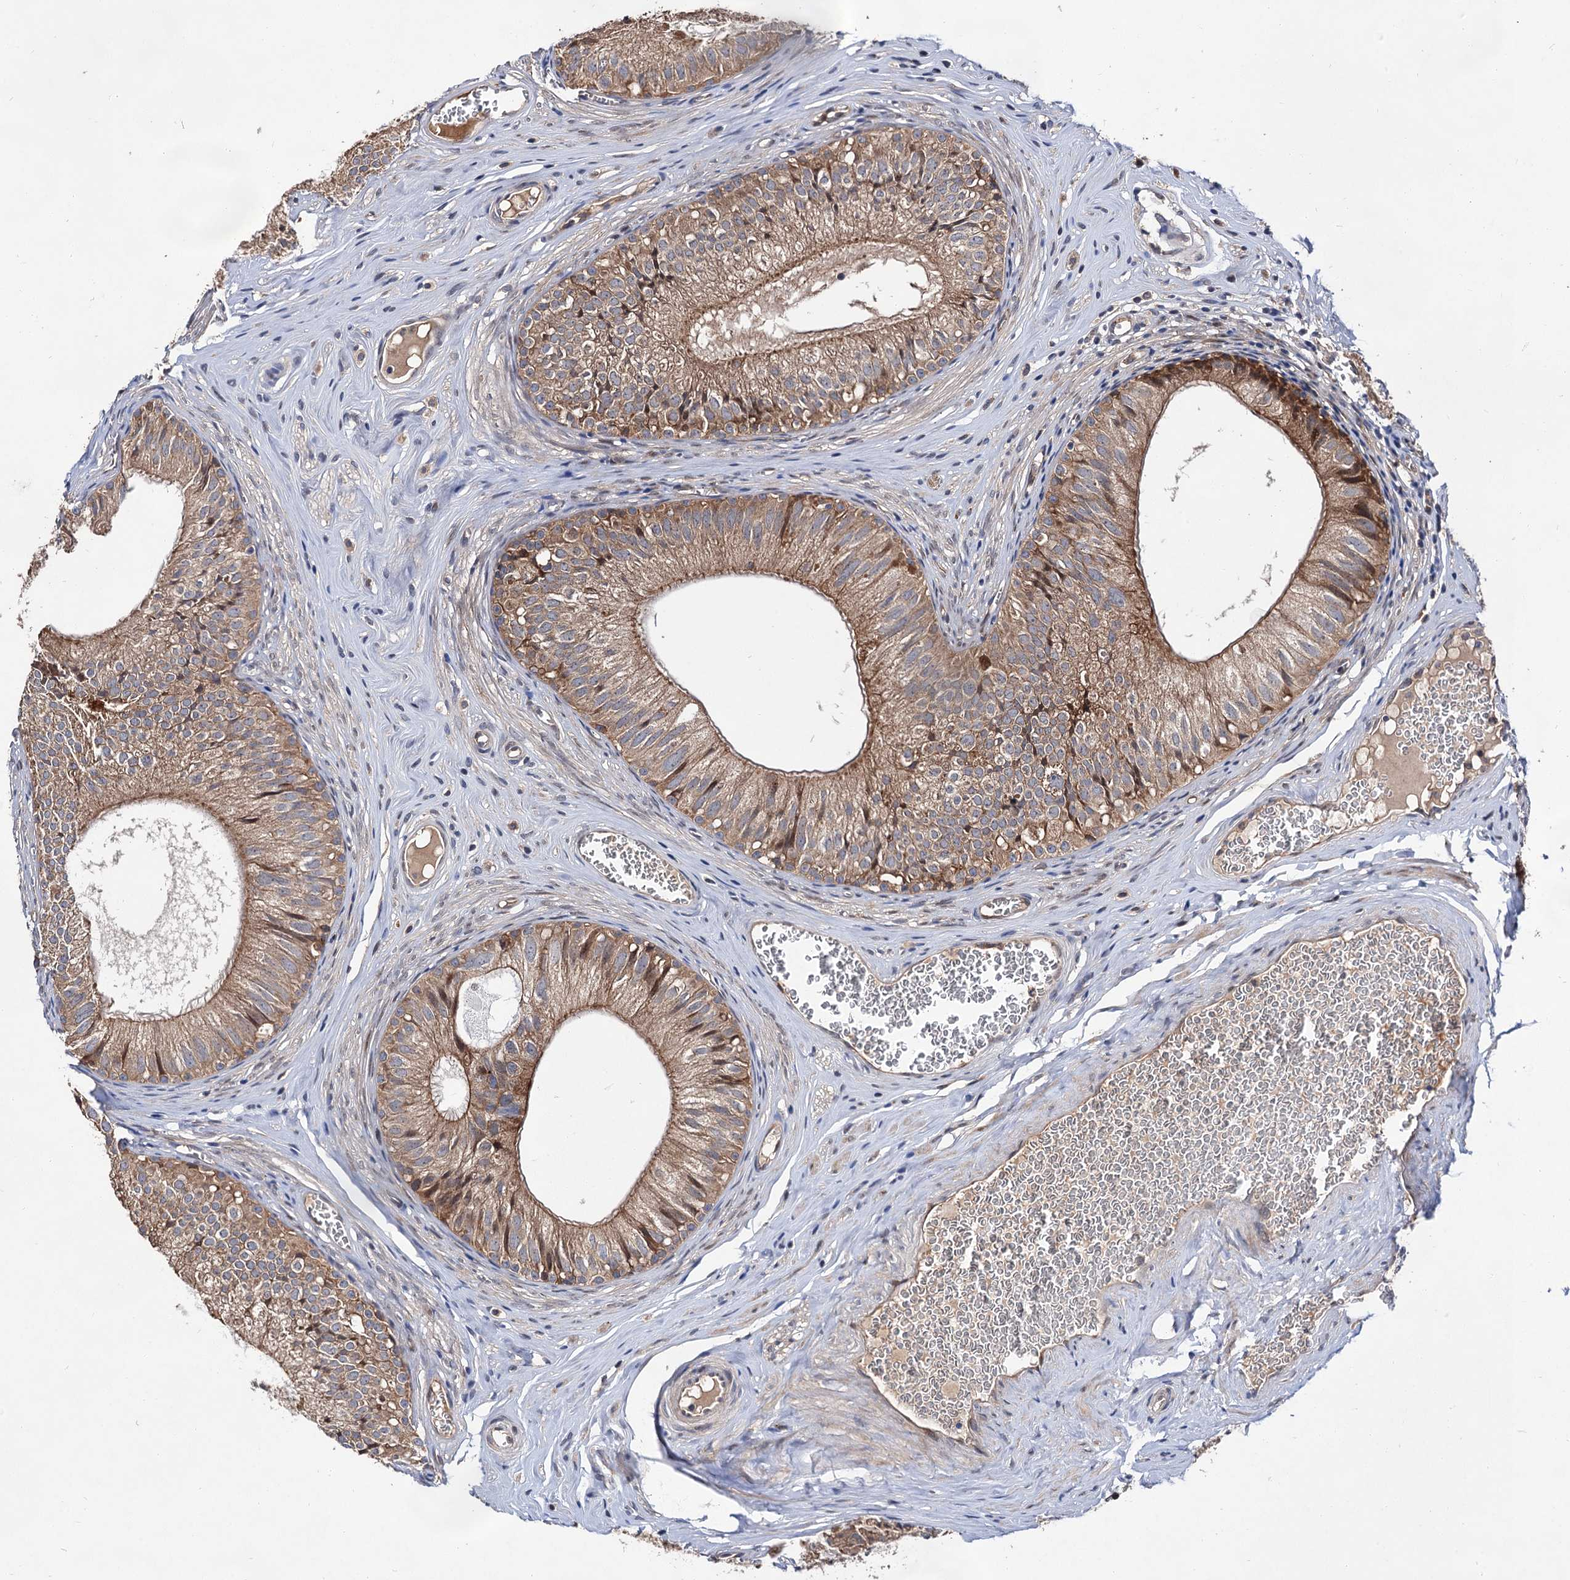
{"staining": {"intensity": "moderate", "quantity": ">75%", "location": "cytoplasmic/membranous"}, "tissue": "epididymis", "cell_type": "Glandular cells", "image_type": "normal", "snomed": [{"axis": "morphology", "description": "Normal tissue, NOS"}, {"axis": "topography", "description": "Epididymis"}], "caption": "Immunohistochemistry (IHC) of unremarkable epididymis shows medium levels of moderate cytoplasmic/membranous staining in approximately >75% of glandular cells.", "gene": "NAA25", "patient": {"sex": "male", "age": 36}}